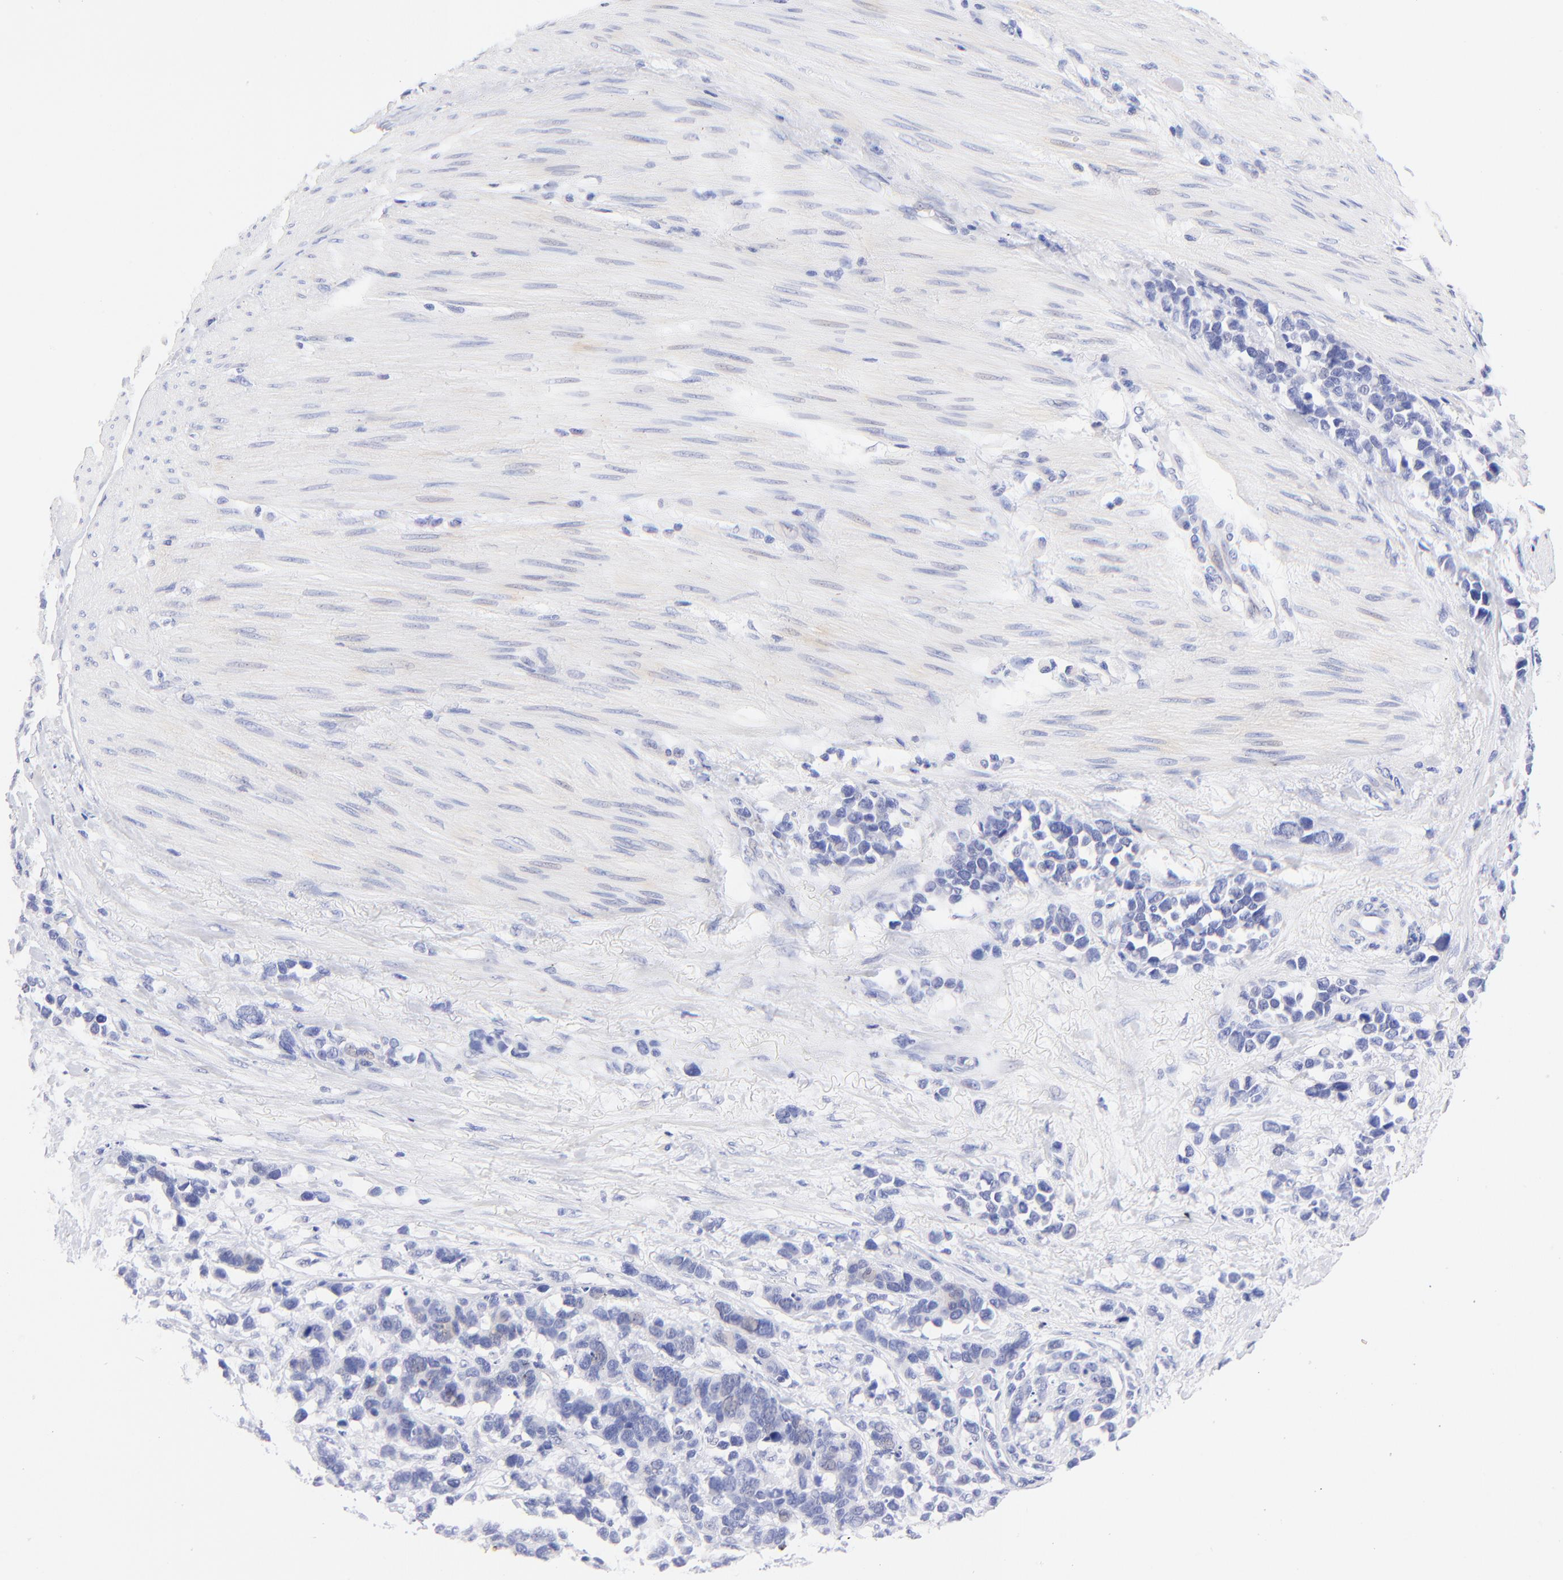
{"staining": {"intensity": "negative", "quantity": "none", "location": "none"}, "tissue": "stomach cancer", "cell_type": "Tumor cells", "image_type": "cancer", "snomed": [{"axis": "morphology", "description": "Adenocarcinoma, NOS"}, {"axis": "topography", "description": "Stomach, upper"}], "caption": "DAB immunohistochemical staining of human stomach cancer (adenocarcinoma) displays no significant staining in tumor cells. (DAB (3,3'-diaminobenzidine) immunohistochemistry with hematoxylin counter stain).", "gene": "HORMAD2", "patient": {"sex": "male", "age": 71}}